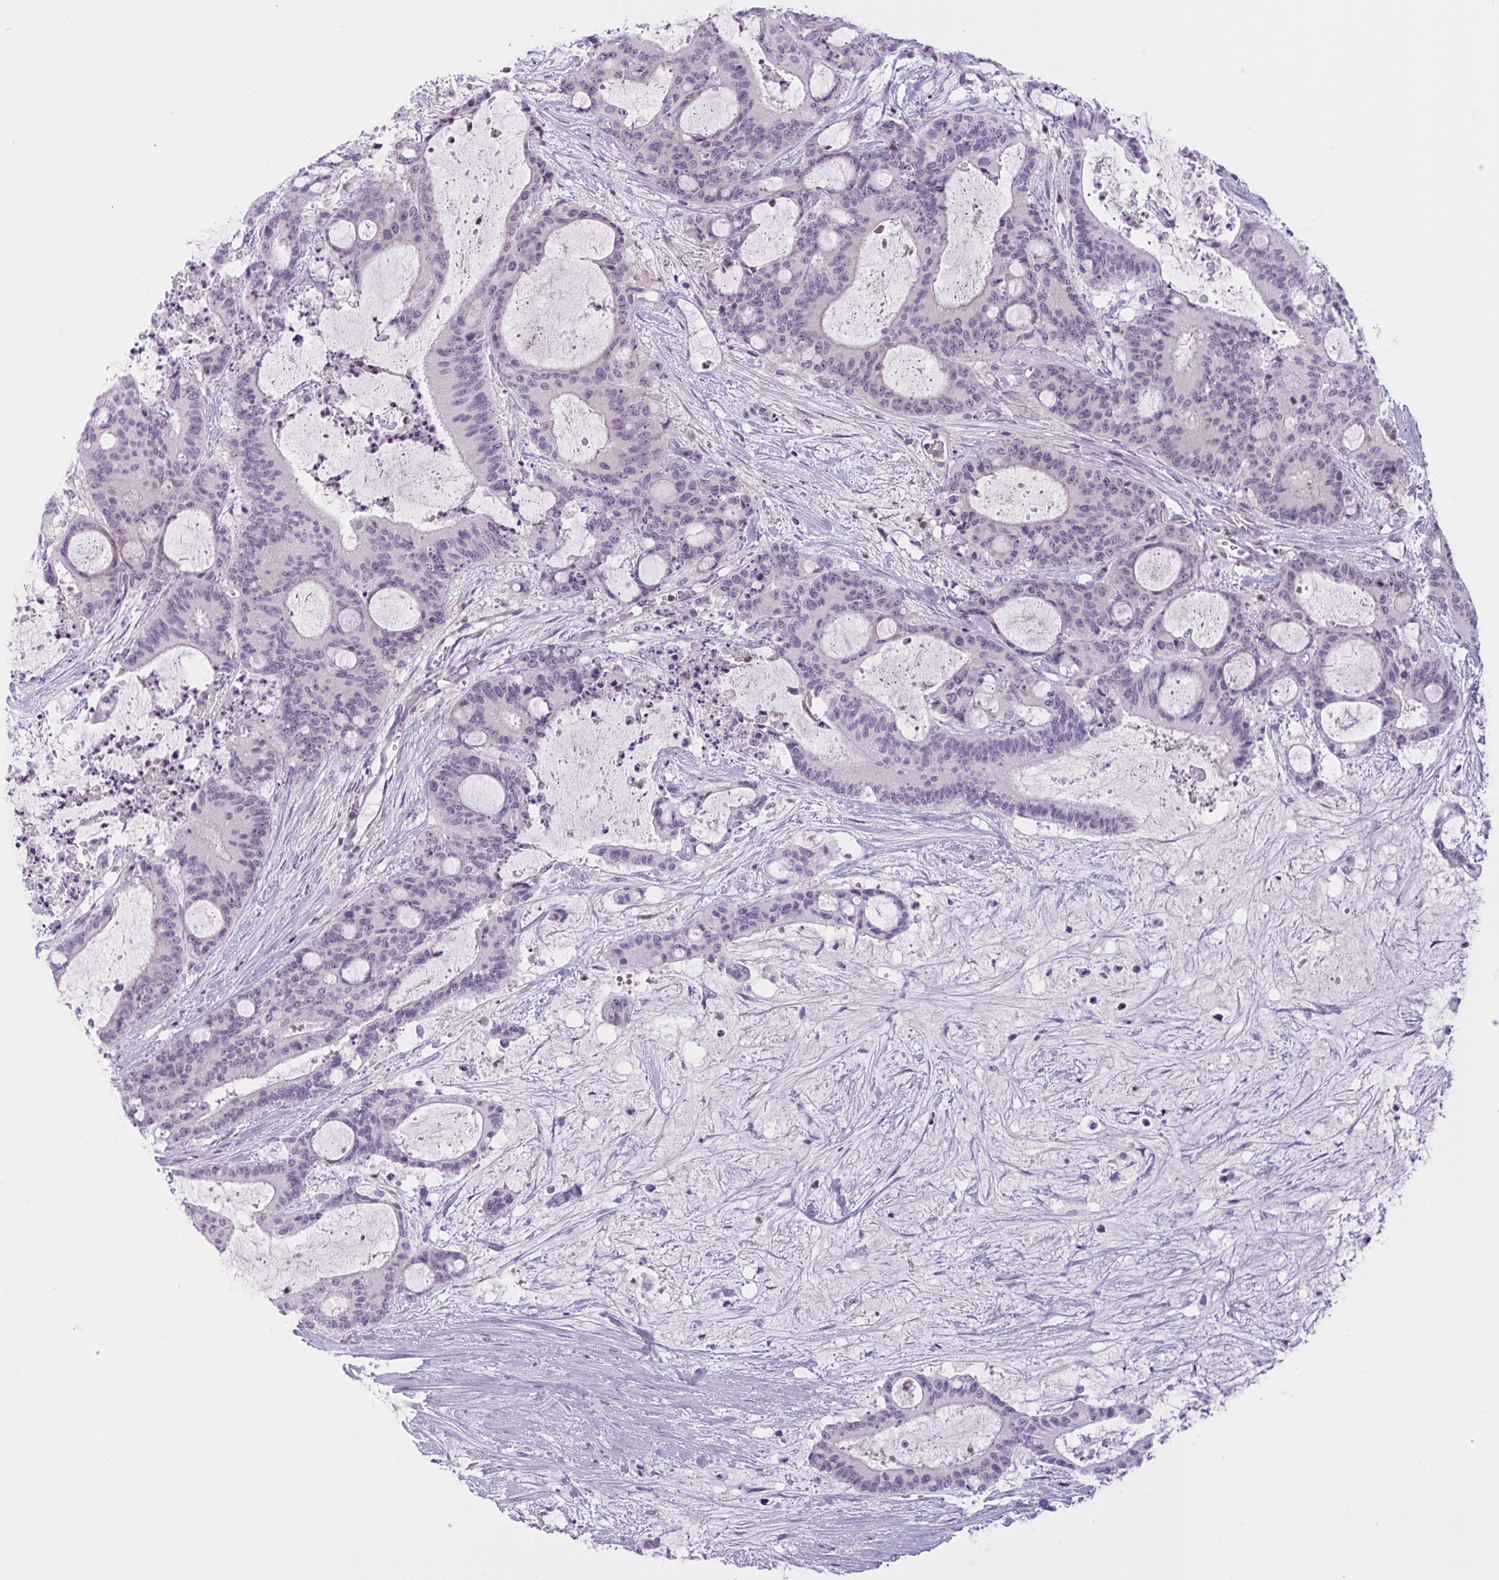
{"staining": {"intensity": "negative", "quantity": "none", "location": "none"}, "tissue": "liver cancer", "cell_type": "Tumor cells", "image_type": "cancer", "snomed": [{"axis": "morphology", "description": "Normal tissue, NOS"}, {"axis": "morphology", "description": "Cholangiocarcinoma"}, {"axis": "topography", "description": "Liver"}, {"axis": "topography", "description": "Peripheral nerve tissue"}], "caption": "High power microscopy micrograph of an immunohistochemistry histopathology image of cholangiocarcinoma (liver), revealing no significant positivity in tumor cells. Brightfield microscopy of immunohistochemistry stained with DAB (3,3'-diaminobenzidine) (brown) and hematoxylin (blue), captured at high magnification.", "gene": "WNT9B", "patient": {"sex": "female", "age": 73}}